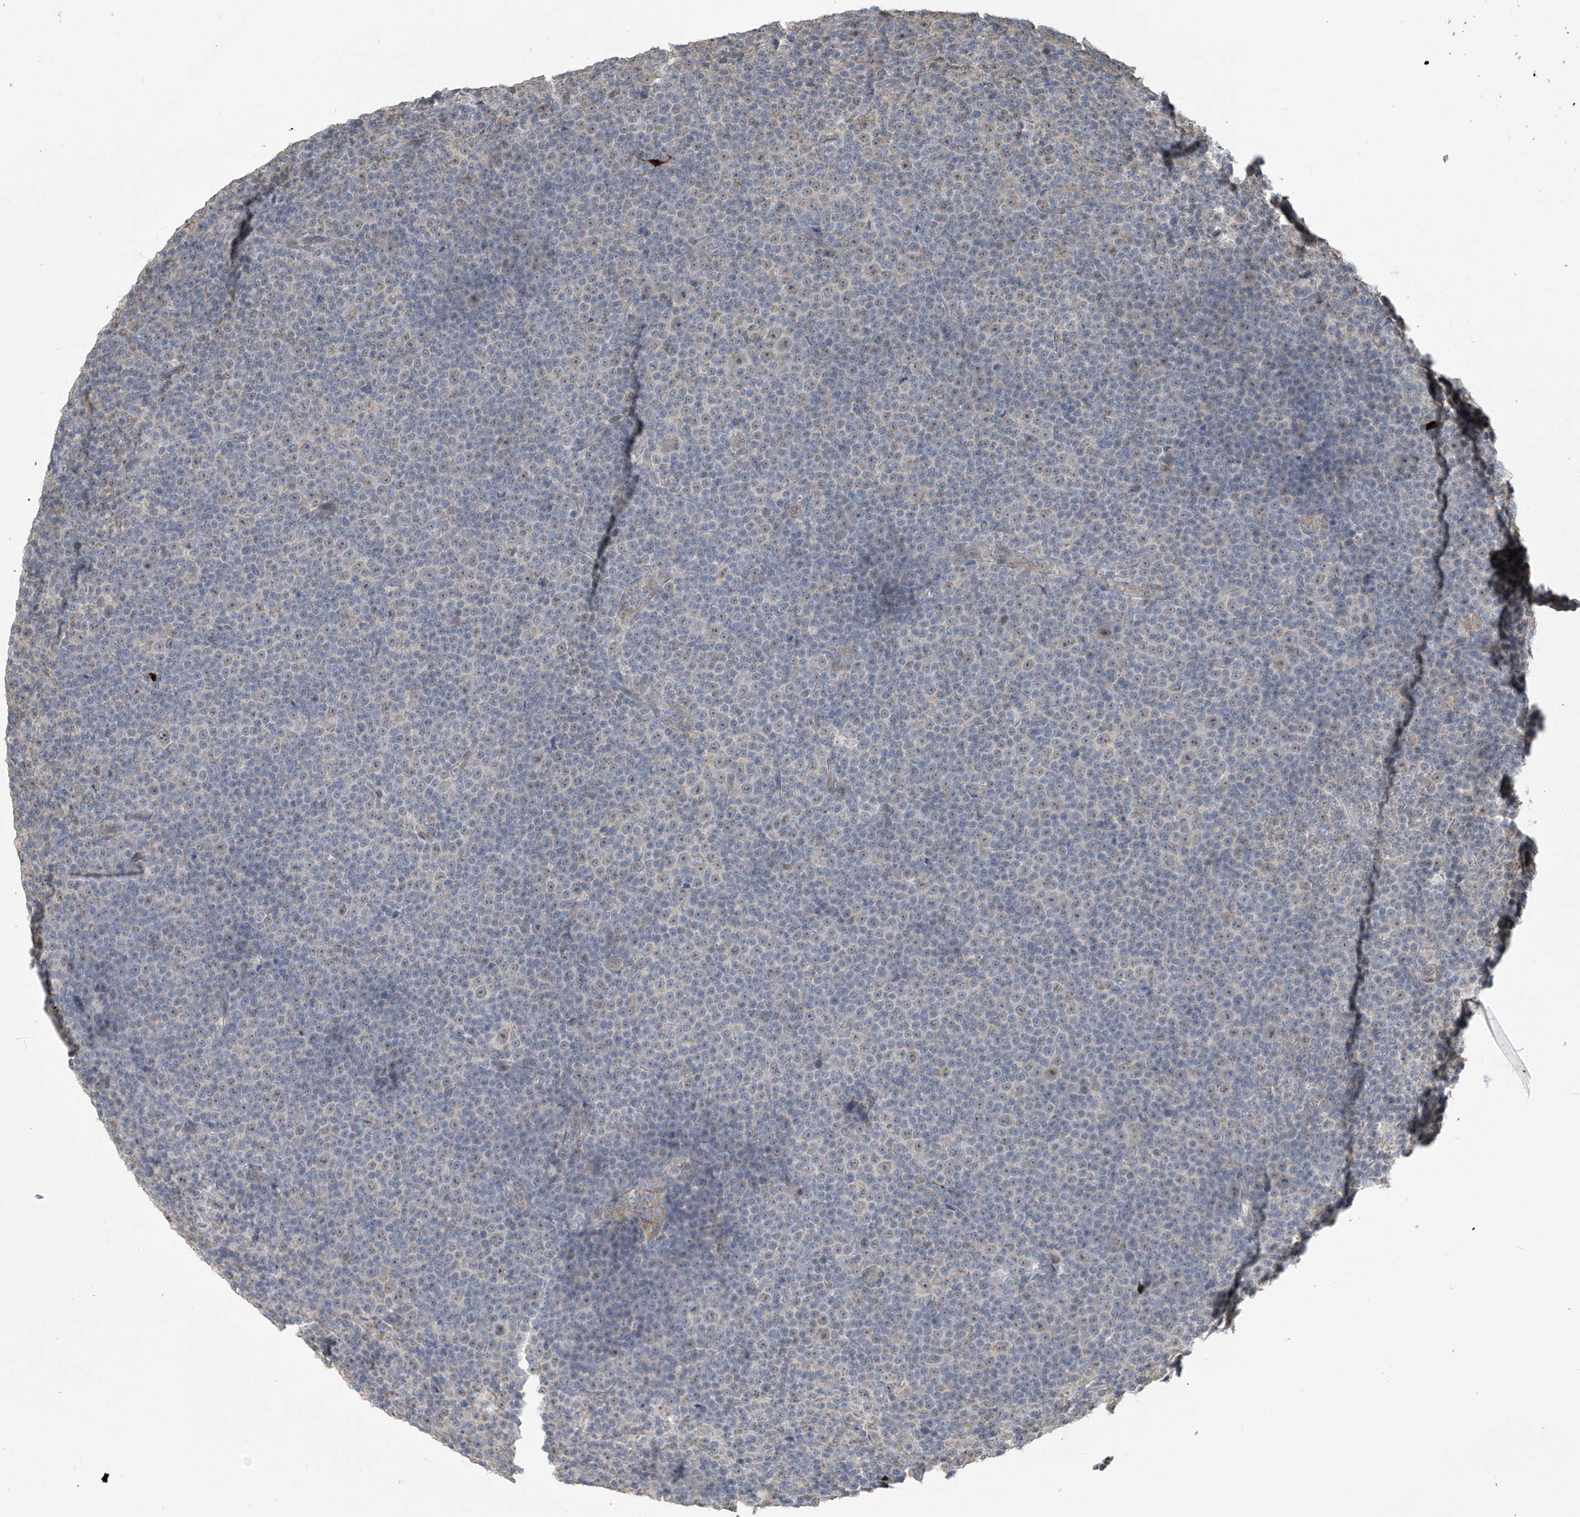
{"staining": {"intensity": "weak", "quantity": "<25%", "location": "nuclear"}, "tissue": "lymphoma", "cell_type": "Tumor cells", "image_type": "cancer", "snomed": [{"axis": "morphology", "description": "Malignant lymphoma, non-Hodgkin's type, Low grade"}, {"axis": "topography", "description": "Lymph node"}], "caption": "Low-grade malignant lymphoma, non-Hodgkin's type was stained to show a protein in brown. There is no significant expression in tumor cells. Nuclei are stained in blue.", "gene": "KIAA1522", "patient": {"sex": "female", "age": 67}}